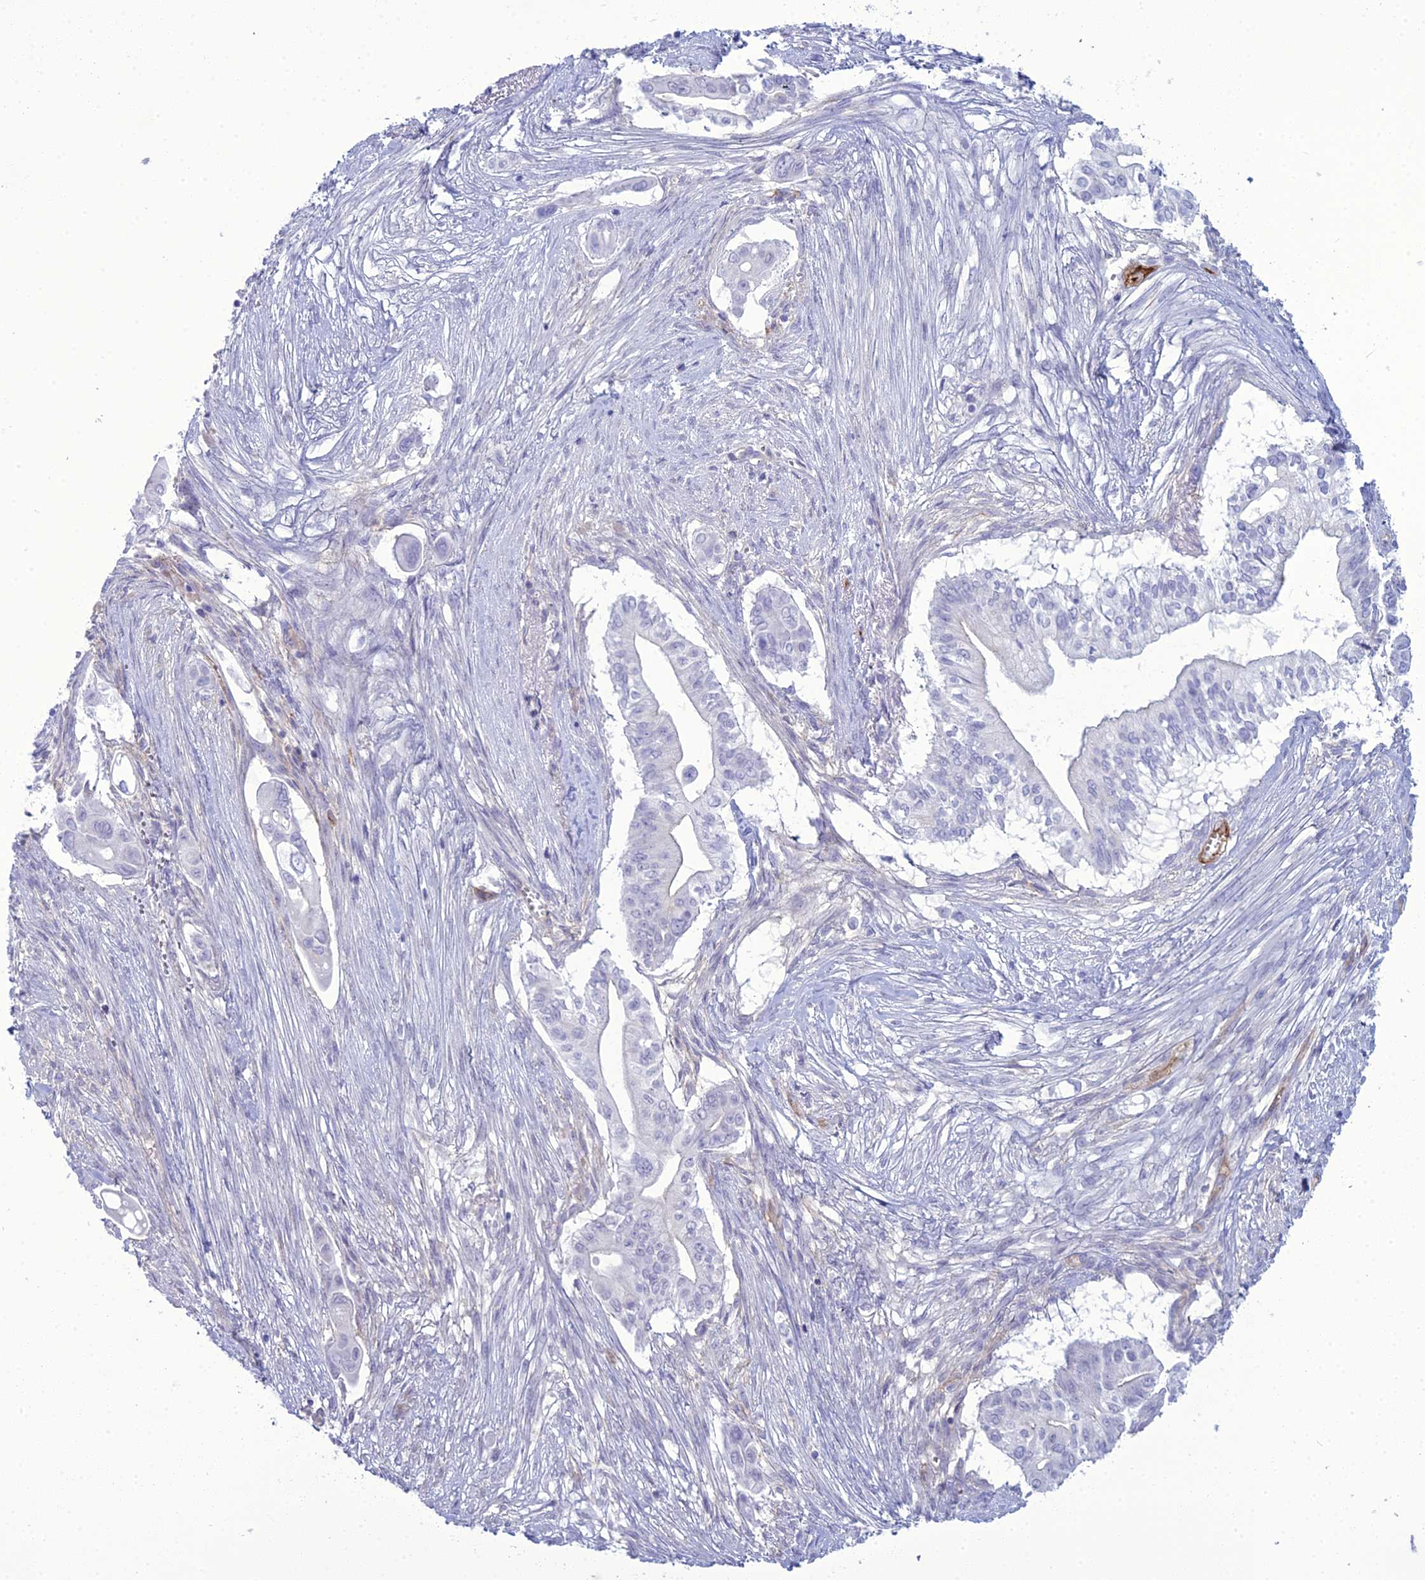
{"staining": {"intensity": "negative", "quantity": "none", "location": "none"}, "tissue": "pancreatic cancer", "cell_type": "Tumor cells", "image_type": "cancer", "snomed": [{"axis": "morphology", "description": "Adenocarcinoma, NOS"}, {"axis": "topography", "description": "Pancreas"}], "caption": "An immunohistochemistry (IHC) micrograph of pancreatic cancer (adenocarcinoma) is shown. There is no staining in tumor cells of pancreatic cancer (adenocarcinoma).", "gene": "ACE", "patient": {"sex": "male", "age": 68}}